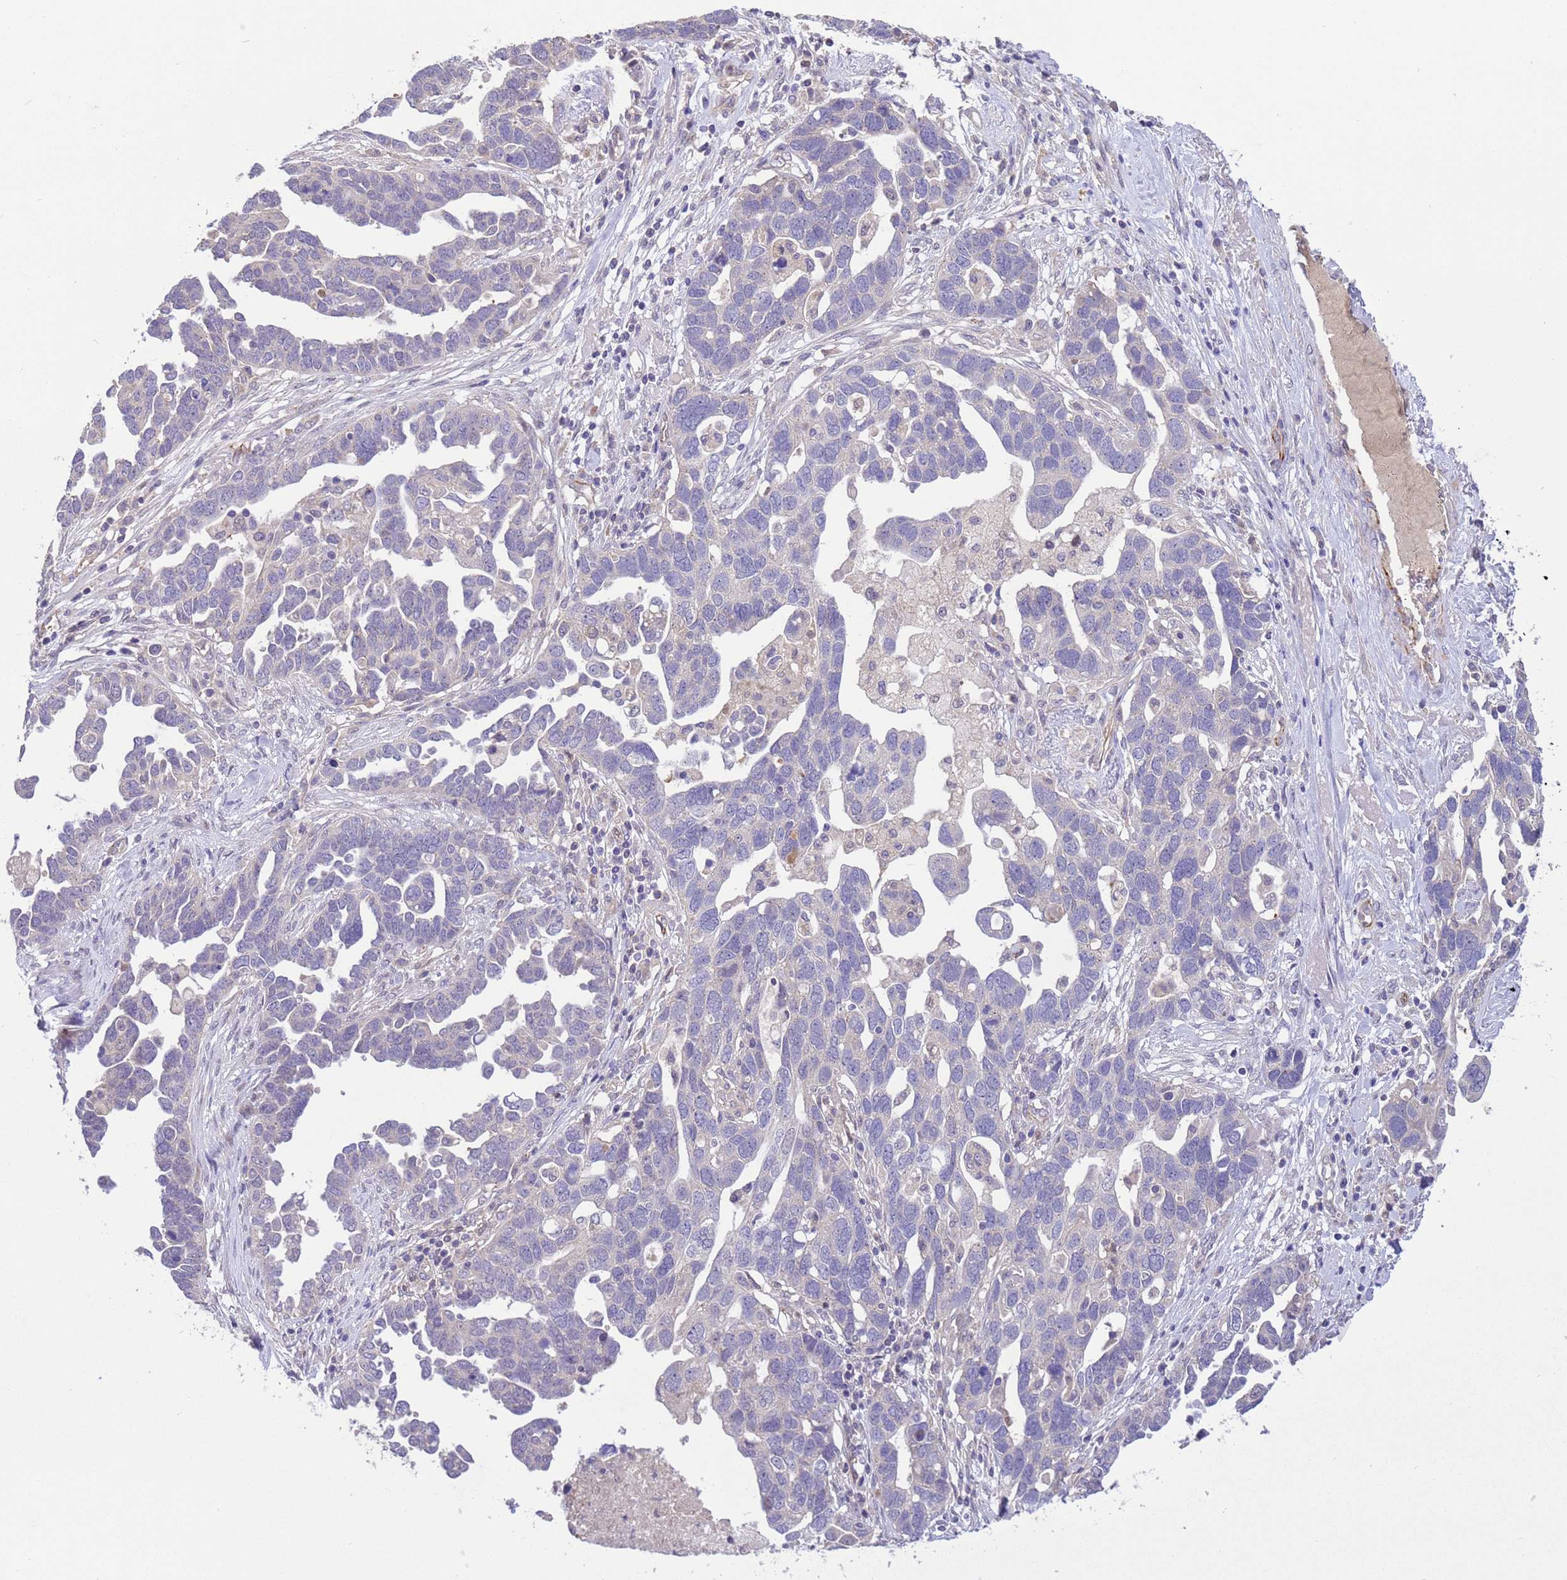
{"staining": {"intensity": "negative", "quantity": "none", "location": "none"}, "tissue": "ovarian cancer", "cell_type": "Tumor cells", "image_type": "cancer", "snomed": [{"axis": "morphology", "description": "Cystadenocarcinoma, serous, NOS"}, {"axis": "topography", "description": "Ovary"}], "caption": "There is no significant positivity in tumor cells of ovarian cancer.", "gene": "GJA10", "patient": {"sex": "female", "age": 54}}